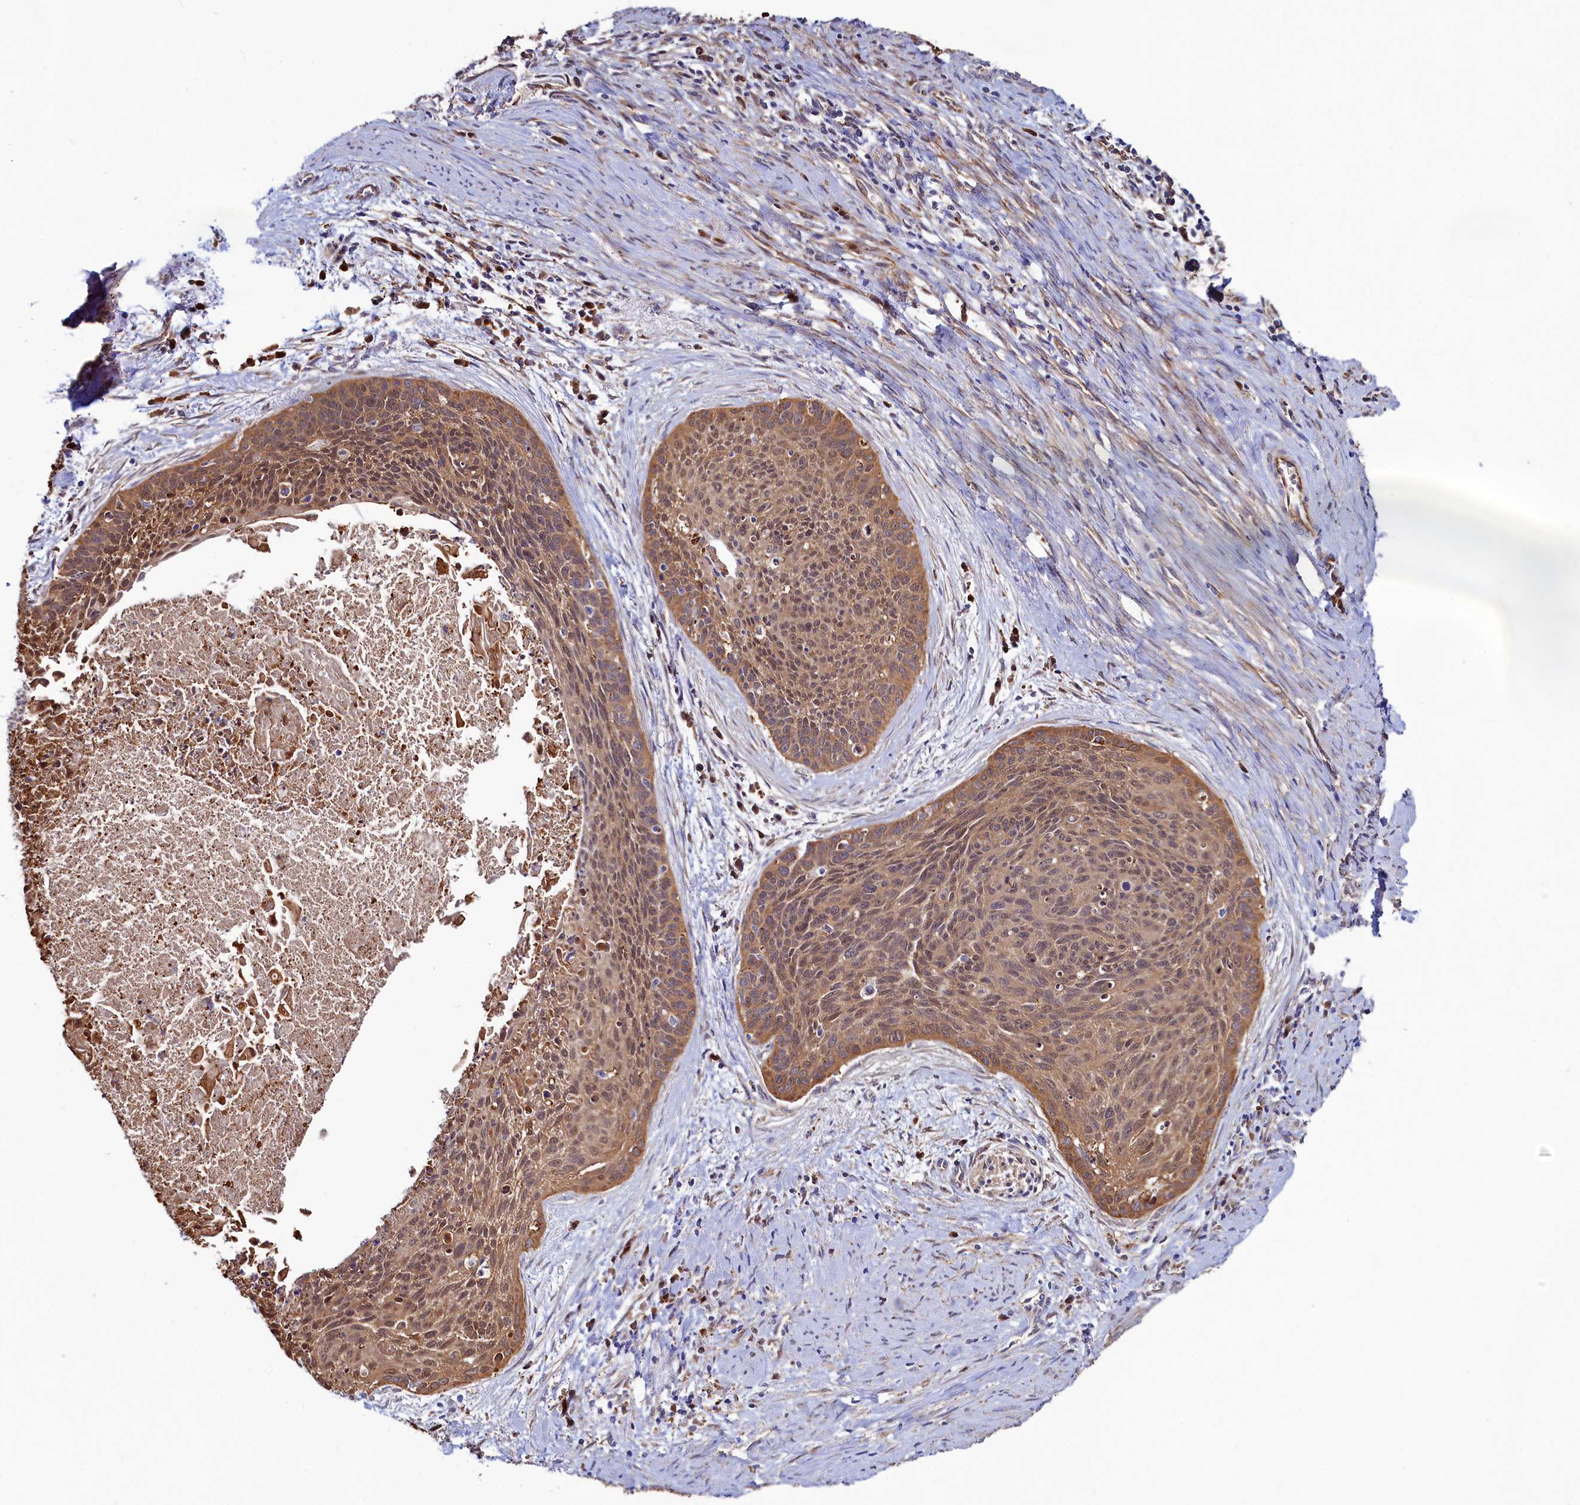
{"staining": {"intensity": "moderate", "quantity": ">75%", "location": "cytoplasmic/membranous,nuclear"}, "tissue": "cervical cancer", "cell_type": "Tumor cells", "image_type": "cancer", "snomed": [{"axis": "morphology", "description": "Squamous cell carcinoma, NOS"}, {"axis": "topography", "description": "Cervix"}], "caption": "The micrograph demonstrates immunohistochemical staining of cervical cancer. There is moderate cytoplasmic/membranous and nuclear expression is appreciated in approximately >75% of tumor cells. (Brightfield microscopy of DAB IHC at high magnification).", "gene": "ASTE1", "patient": {"sex": "female", "age": 55}}